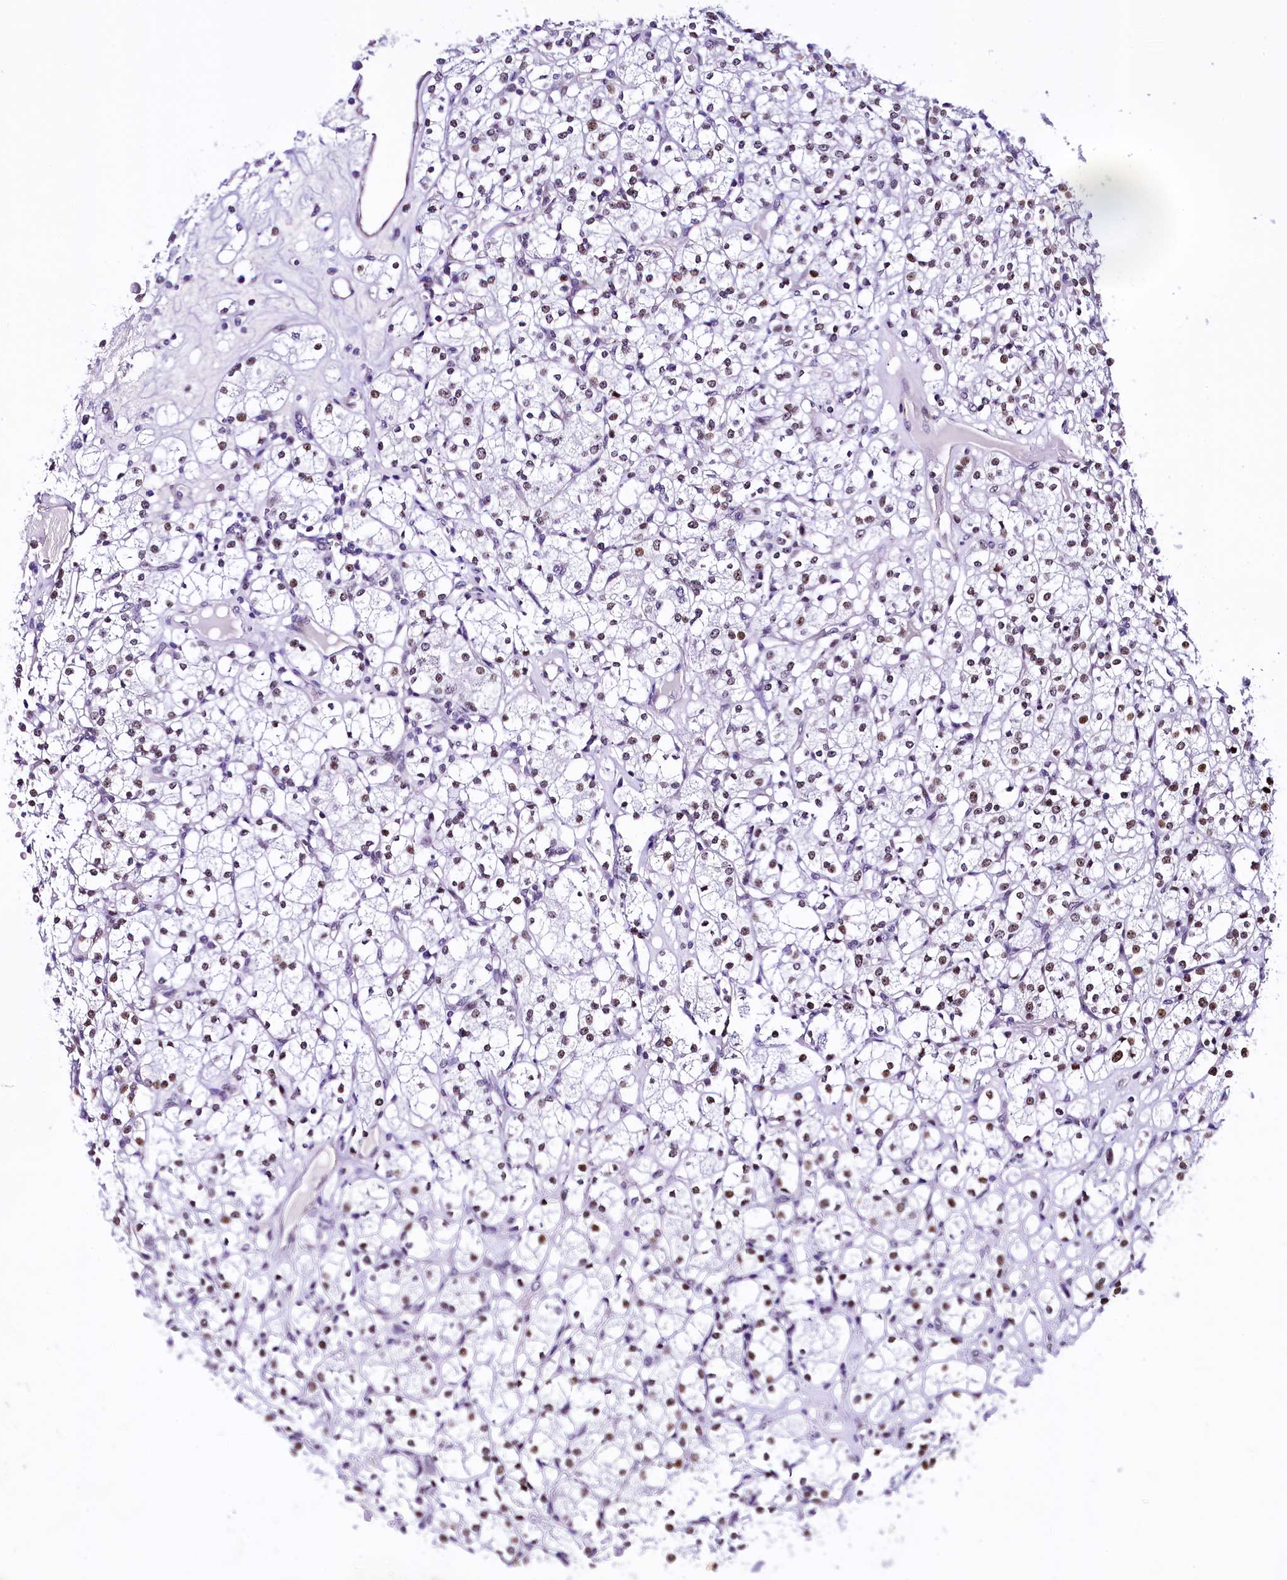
{"staining": {"intensity": "weak", "quantity": "<25%", "location": "nuclear"}, "tissue": "renal cancer", "cell_type": "Tumor cells", "image_type": "cancer", "snomed": [{"axis": "morphology", "description": "Adenocarcinoma, NOS"}, {"axis": "topography", "description": "Kidney"}], "caption": "This image is of renal adenocarcinoma stained with IHC to label a protein in brown with the nuclei are counter-stained blue. There is no positivity in tumor cells.", "gene": "SAMD10", "patient": {"sex": "male", "age": 77}}